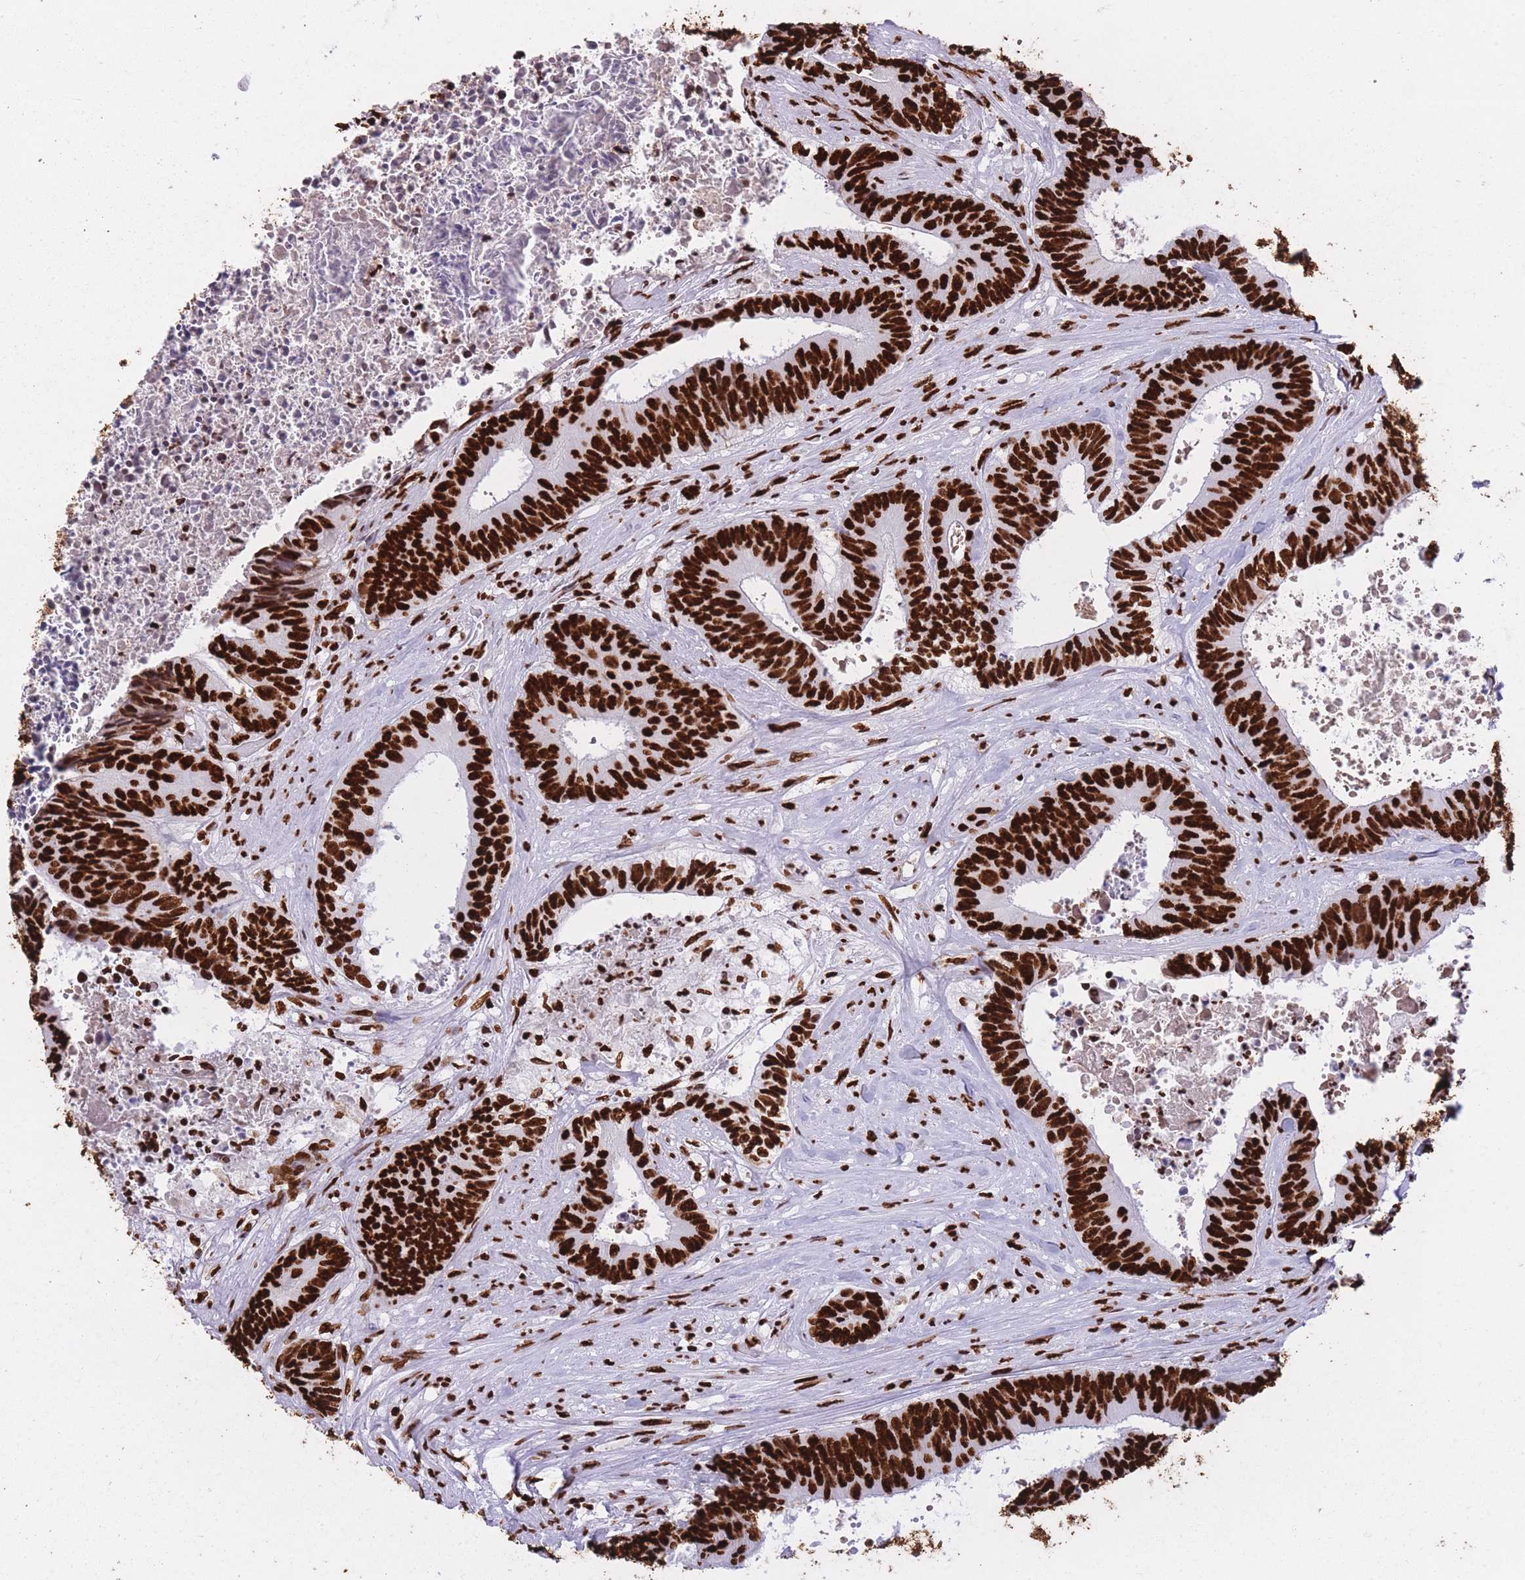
{"staining": {"intensity": "strong", "quantity": ">75%", "location": "nuclear"}, "tissue": "colorectal cancer", "cell_type": "Tumor cells", "image_type": "cancer", "snomed": [{"axis": "morphology", "description": "Adenocarcinoma, NOS"}, {"axis": "topography", "description": "Rectum"}], "caption": "Protein staining of adenocarcinoma (colorectal) tissue demonstrates strong nuclear positivity in approximately >75% of tumor cells.", "gene": "HNRNPUL1", "patient": {"sex": "male", "age": 72}}